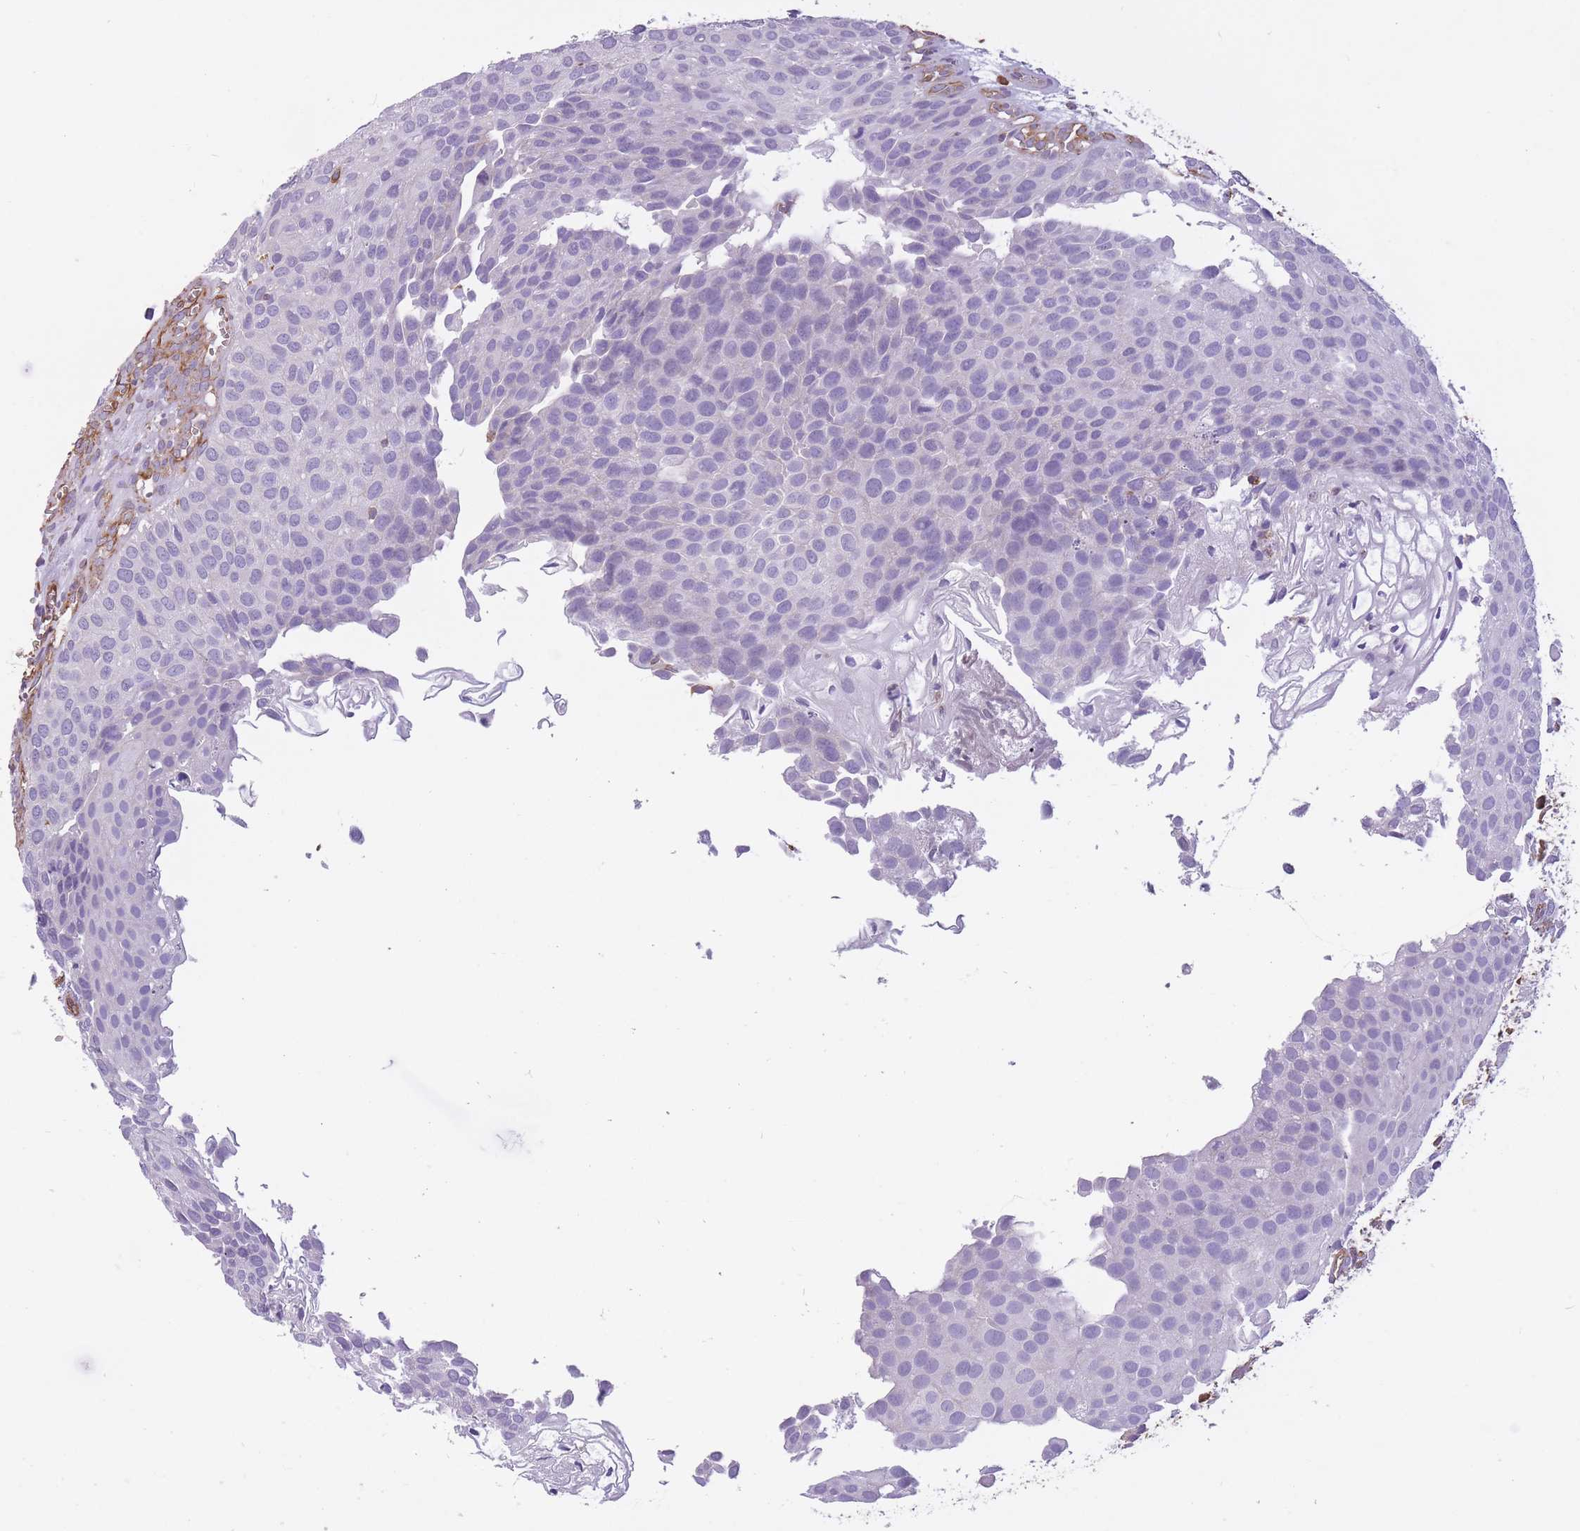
{"staining": {"intensity": "negative", "quantity": "none", "location": "none"}, "tissue": "urothelial cancer", "cell_type": "Tumor cells", "image_type": "cancer", "snomed": [{"axis": "morphology", "description": "Urothelial carcinoma, Low grade"}, {"axis": "topography", "description": "Urinary bladder"}], "caption": "Immunohistochemistry micrograph of neoplastic tissue: urothelial cancer stained with DAB displays no significant protein positivity in tumor cells. The staining is performed using DAB brown chromogen with nuclei counter-stained in using hematoxylin.", "gene": "ADD1", "patient": {"sex": "male", "age": 88}}